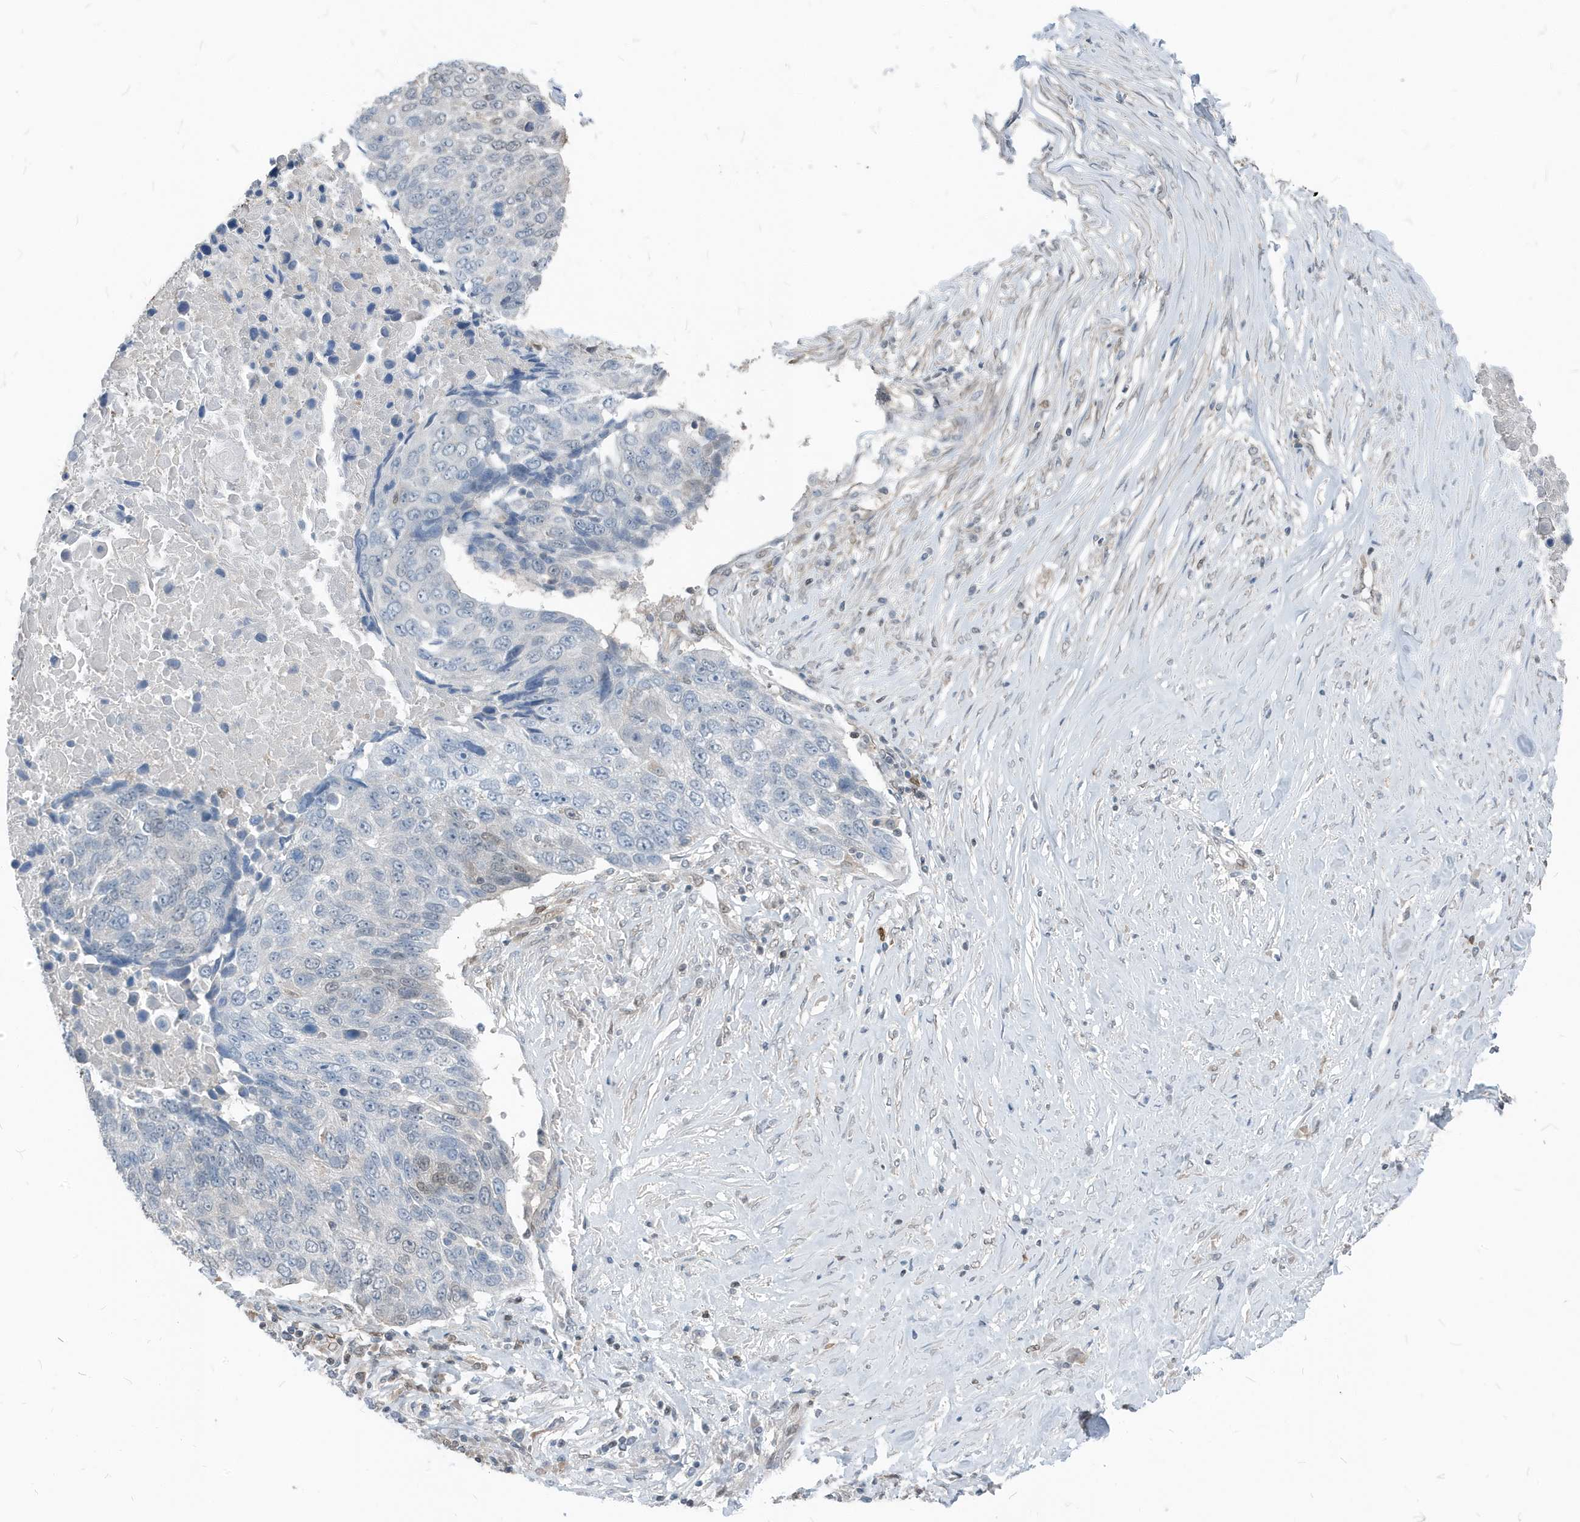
{"staining": {"intensity": "negative", "quantity": "none", "location": "none"}, "tissue": "lung cancer", "cell_type": "Tumor cells", "image_type": "cancer", "snomed": [{"axis": "morphology", "description": "Squamous cell carcinoma, NOS"}, {"axis": "topography", "description": "Lung"}], "caption": "IHC histopathology image of lung cancer (squamous cell carcinoma) stained for a protein (brown), which reveals no staining in tumor cells.", "gene": "NCOA7", "patient": {"sex": "male", "age": 66}}